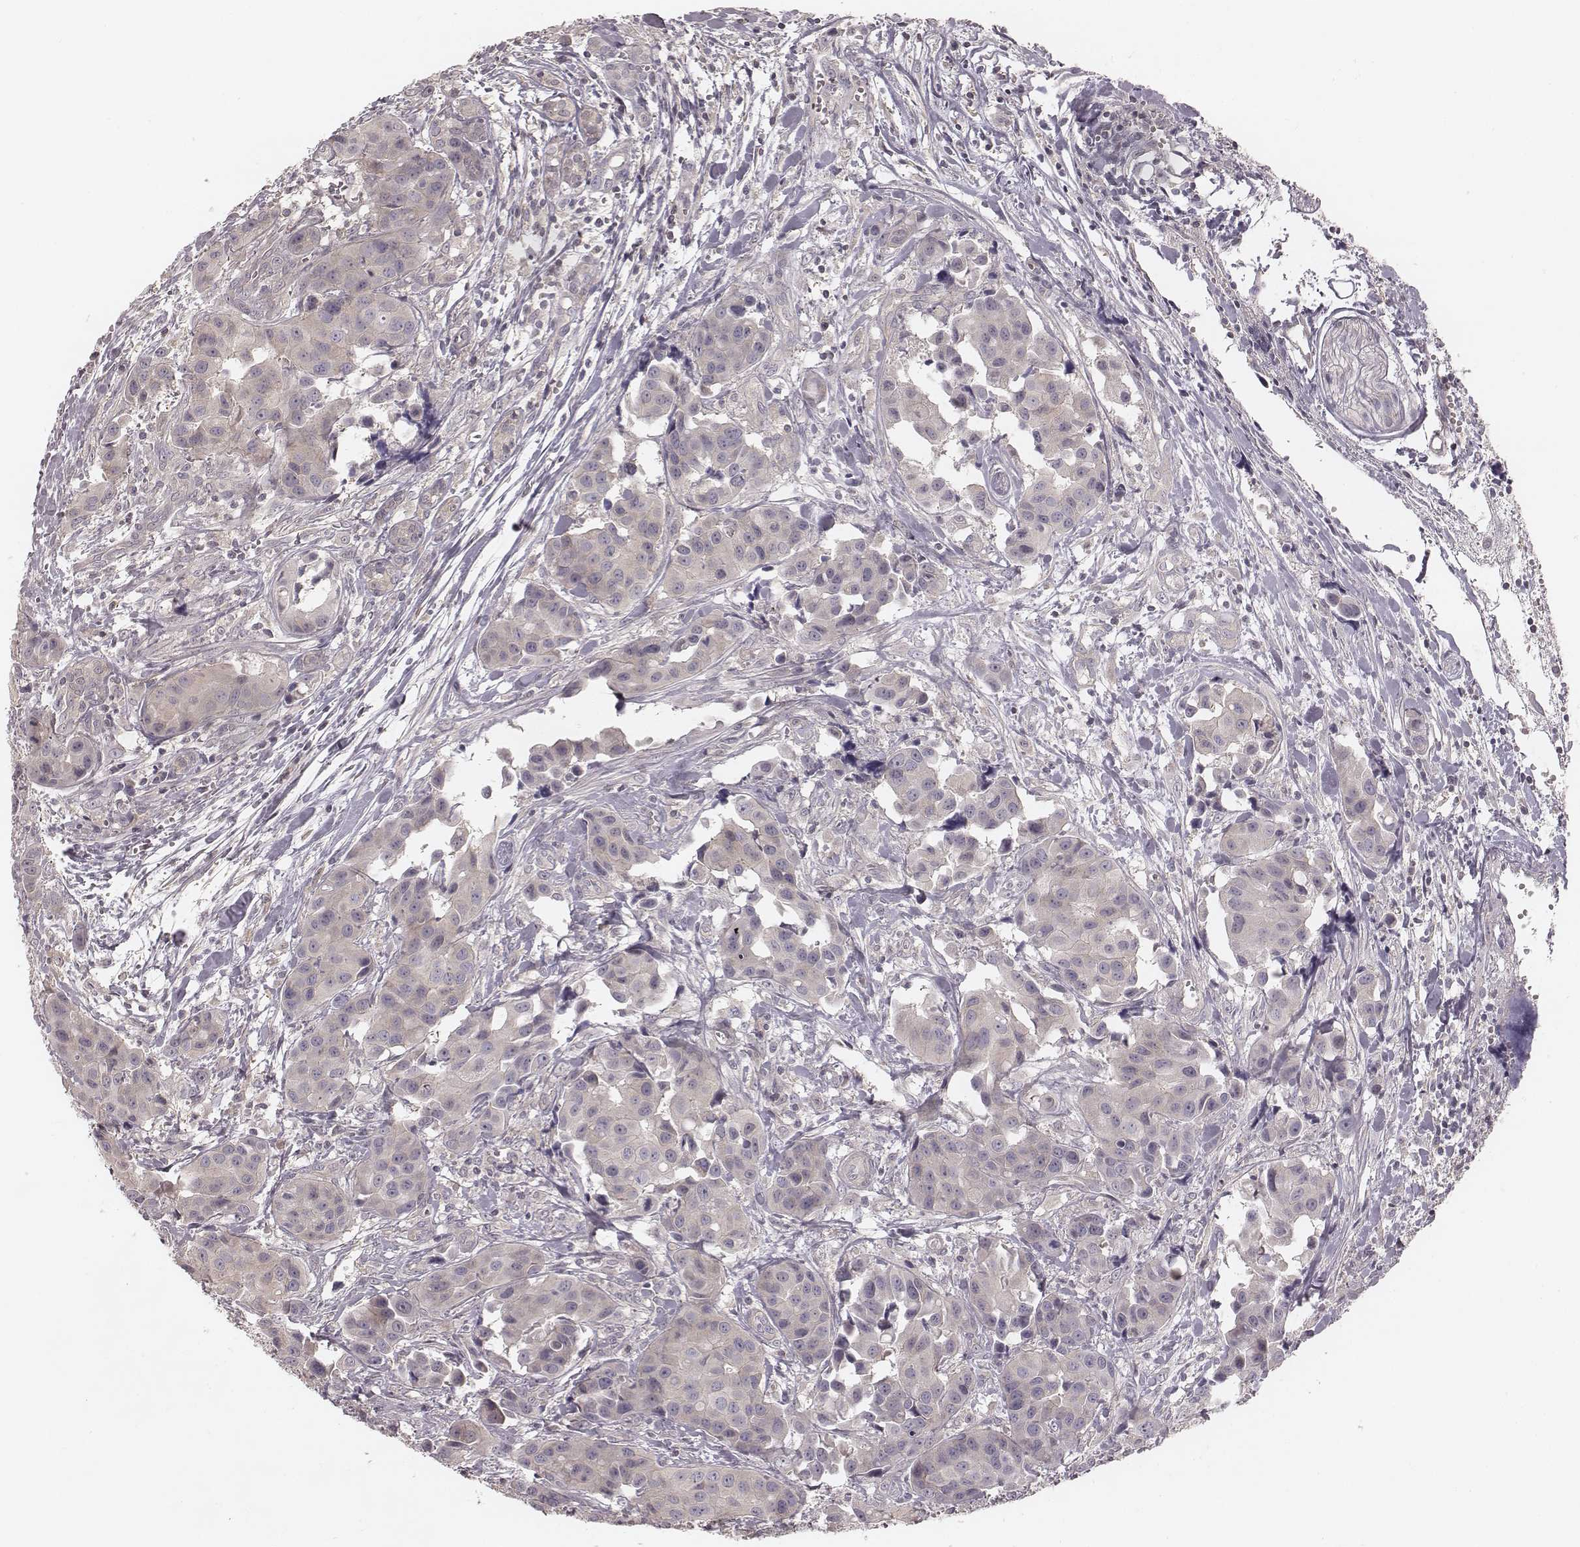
{"staining": {"intensity": "negative", "quantity": "none", "location": "none"}, "tissue": "head and neck cancer", "cell_type": "Tumor cells", "image_type": "cancer", "snomed": [{"axis": "morphology", "description": "Adenocarcinoma, NOS"}, {"axis": "topography", "description": "Head-Neck"}], "caption": "This is an immunohistochemistry photomicrograph of adenocarcinoma (head and neck). There is no staining in tumor cells.", "gene": "TDRD5", "patient": {"sex": "male", "age": 76}}